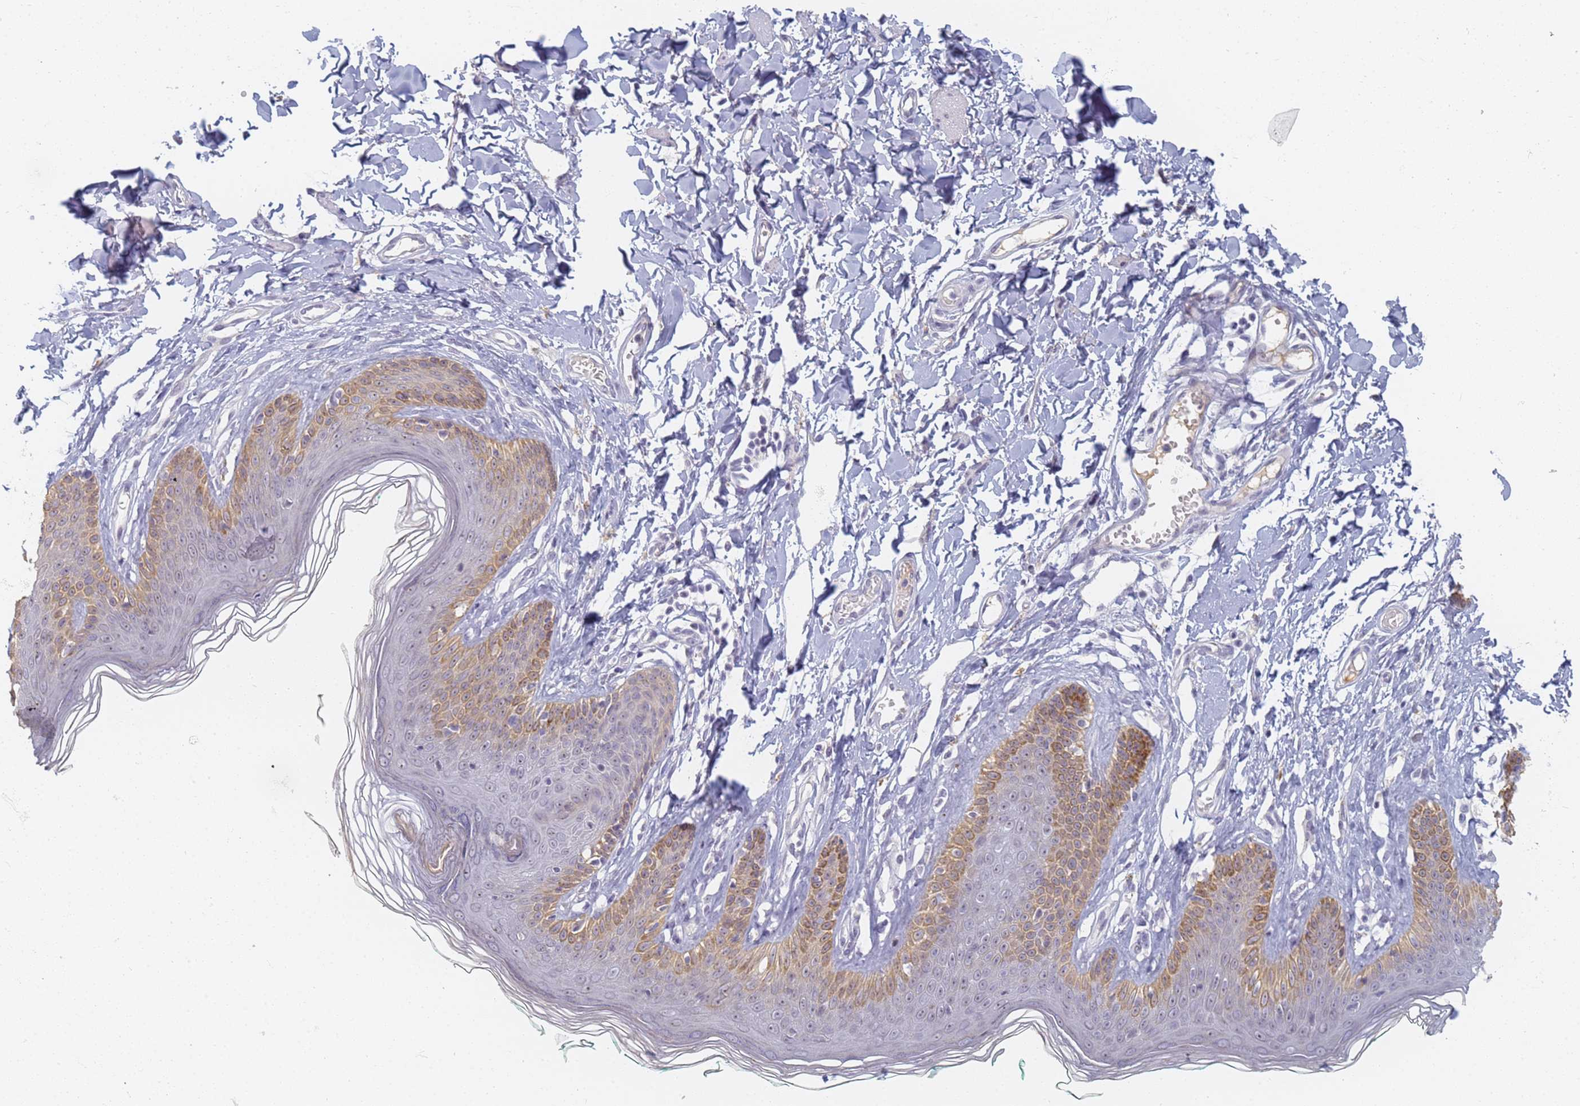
{"staining": {"intensity": "moderate", "quantity": "<25%", "location": "cytoplasmic/membranous"}, "tissue": "skin", "cell_type": "Epidermal cells", "image_type": "normal", "snomed": [{"axis": "morphology", "description": "Normal tissue, NOS"}, {"axis": "morphology", "description": "Squamous cell carcinoma, NOS"}, {"axis": "topography", "description": "Vulva"}], "caption": "This photomicrograph exhibits unremarkable skin stained with immunohistochemistry (IHC) to label a protein in brown. The cytoplasmic/membranous of epidermal cells show moderate positivity for the protein. Nuclei are counter-stained blue.", "gene": "SLC38A9", "patient": {"sex": "female", "age": 85}}